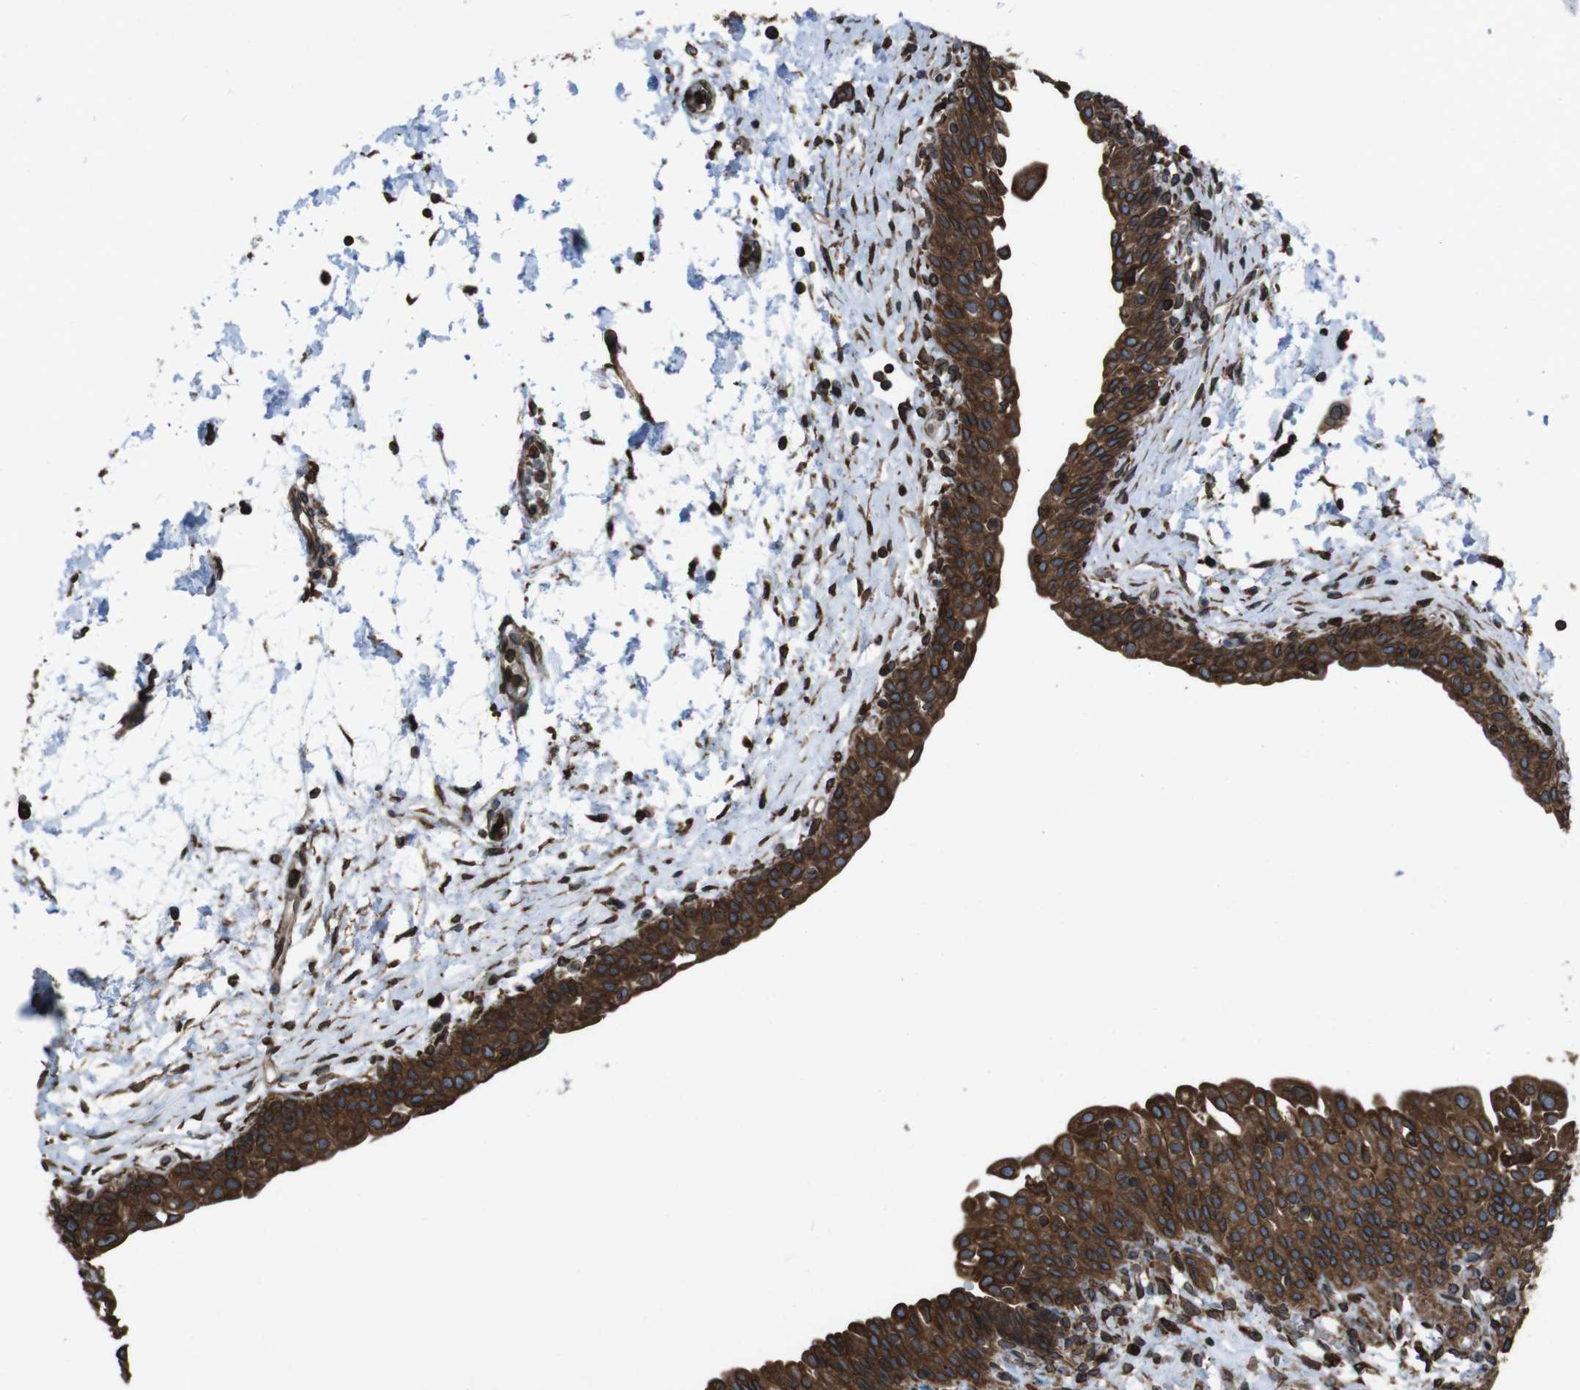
{"staining": {"intensity": "strong", "quantity": ">75%", "location": "cytoplasmic/membranous,nuclear"}, "tissue": "urinary bladder", "cell_type": "Urothelial cells", "image_type": "normal", "snomed": [{"axis": "morphology", "description": "Normal tissue, NOS"}, {"axis": "topography", "description": "Urinary bladder"}], "caption": "Urinary bladder was stained to show a protein in brown. There is high levels of strong cytoplasmic/membranous,nuclear expression in about >75% of urothelial cells.", "gene": "APMAP", "patient": {"sex": "male", "age": 55}}